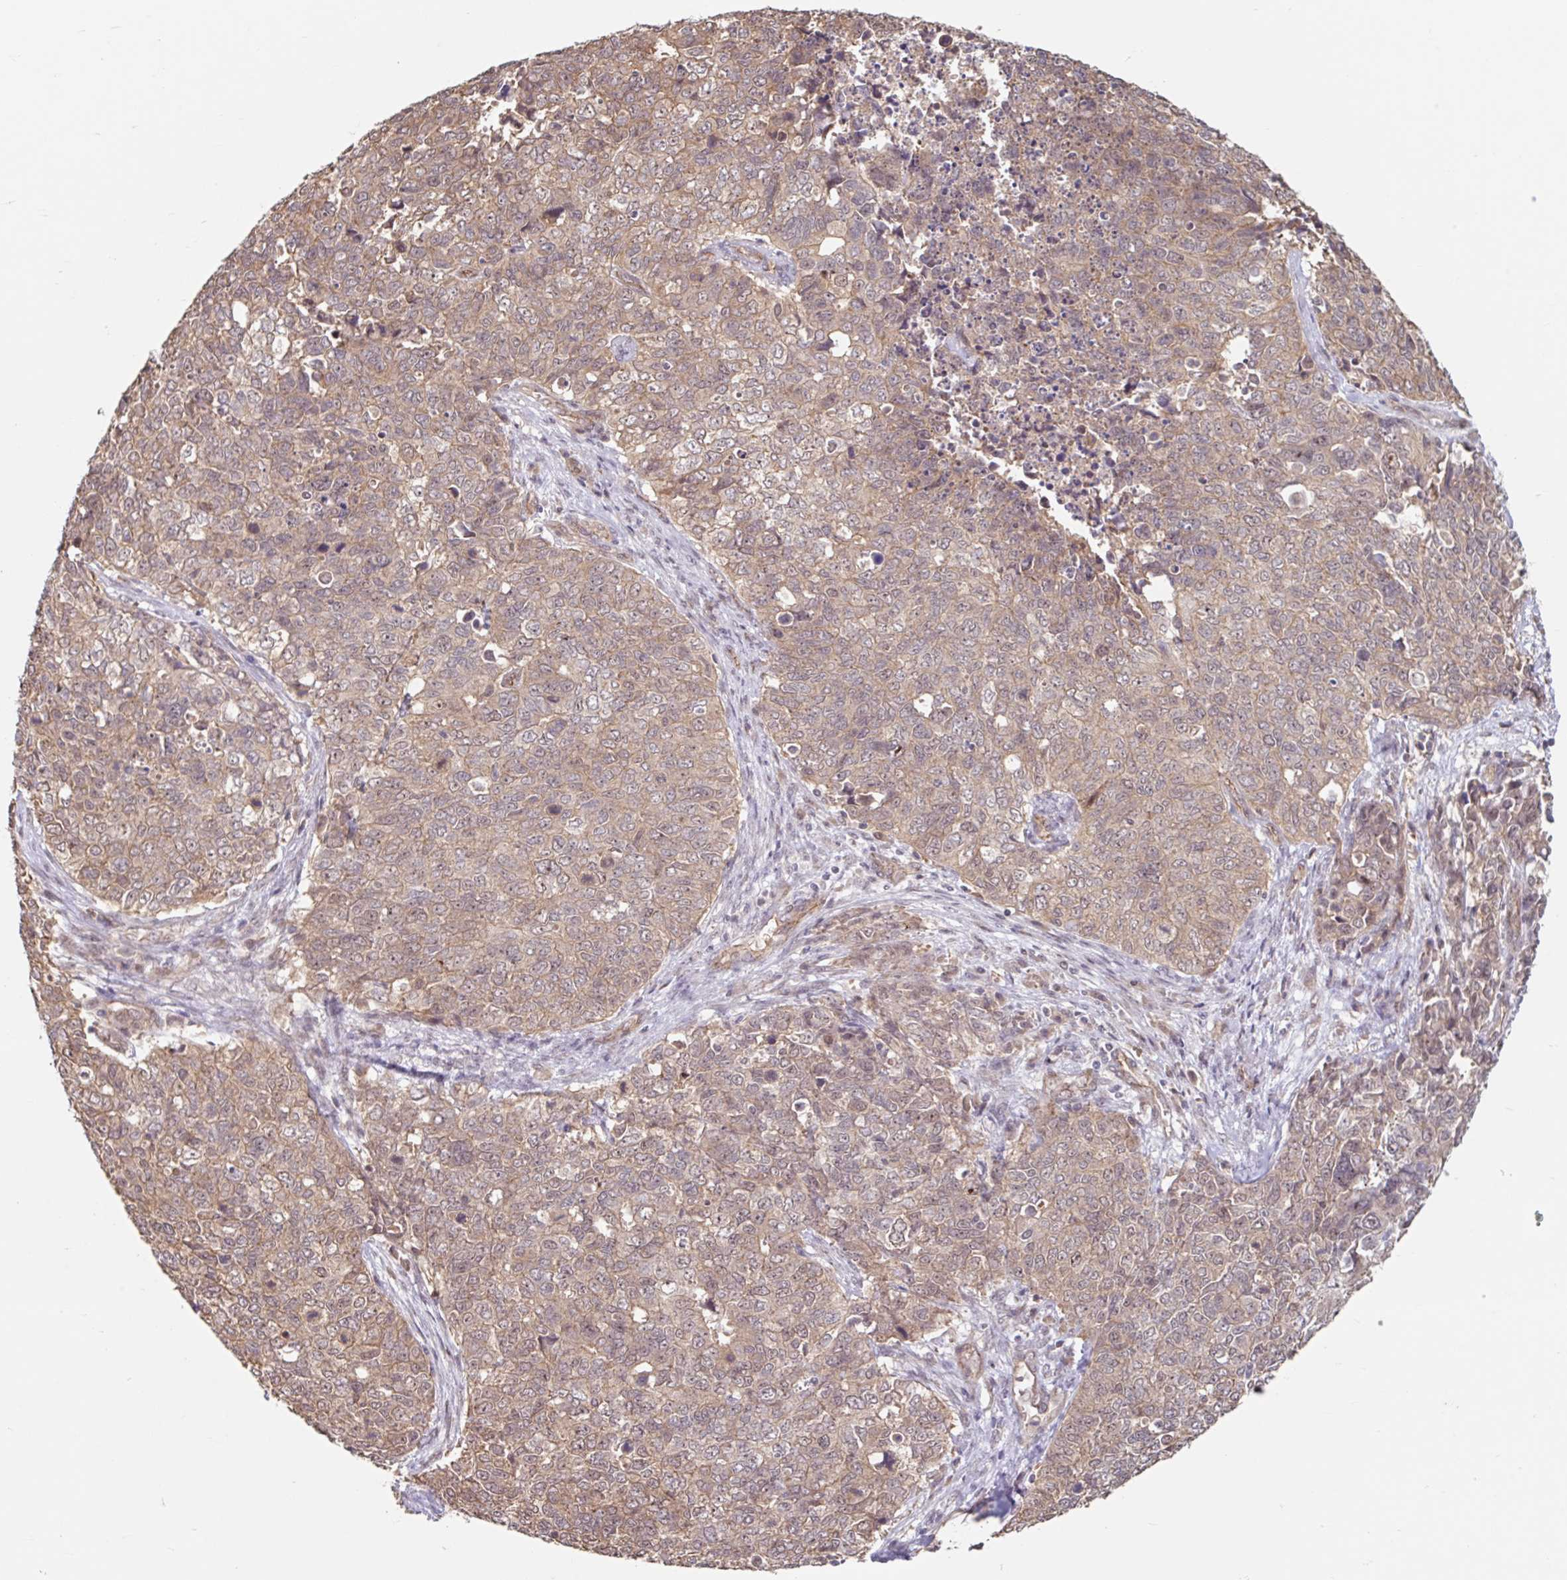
{"staining": {"intensity": "weak", "quantity": ">75%", "location": "cytoplasmic/membranous"}, "tissue": "cervical cancer", "cell_type": "Tumor cells", "image_type": "cancer", "snomed": [{"axis": "morphology", "description": "Adenocarcinoma, NOS"}, {"axis": "topography", "description": "Cervix"}], "caption": "Immunohistochemical staining of adenocarcinoma (cervical) displays weak cytoplasmic/membranous protein positivity in about >75% of tumor cells.", "gene": "STYXL1", "patient": {"sex": "female", "age": 63}}